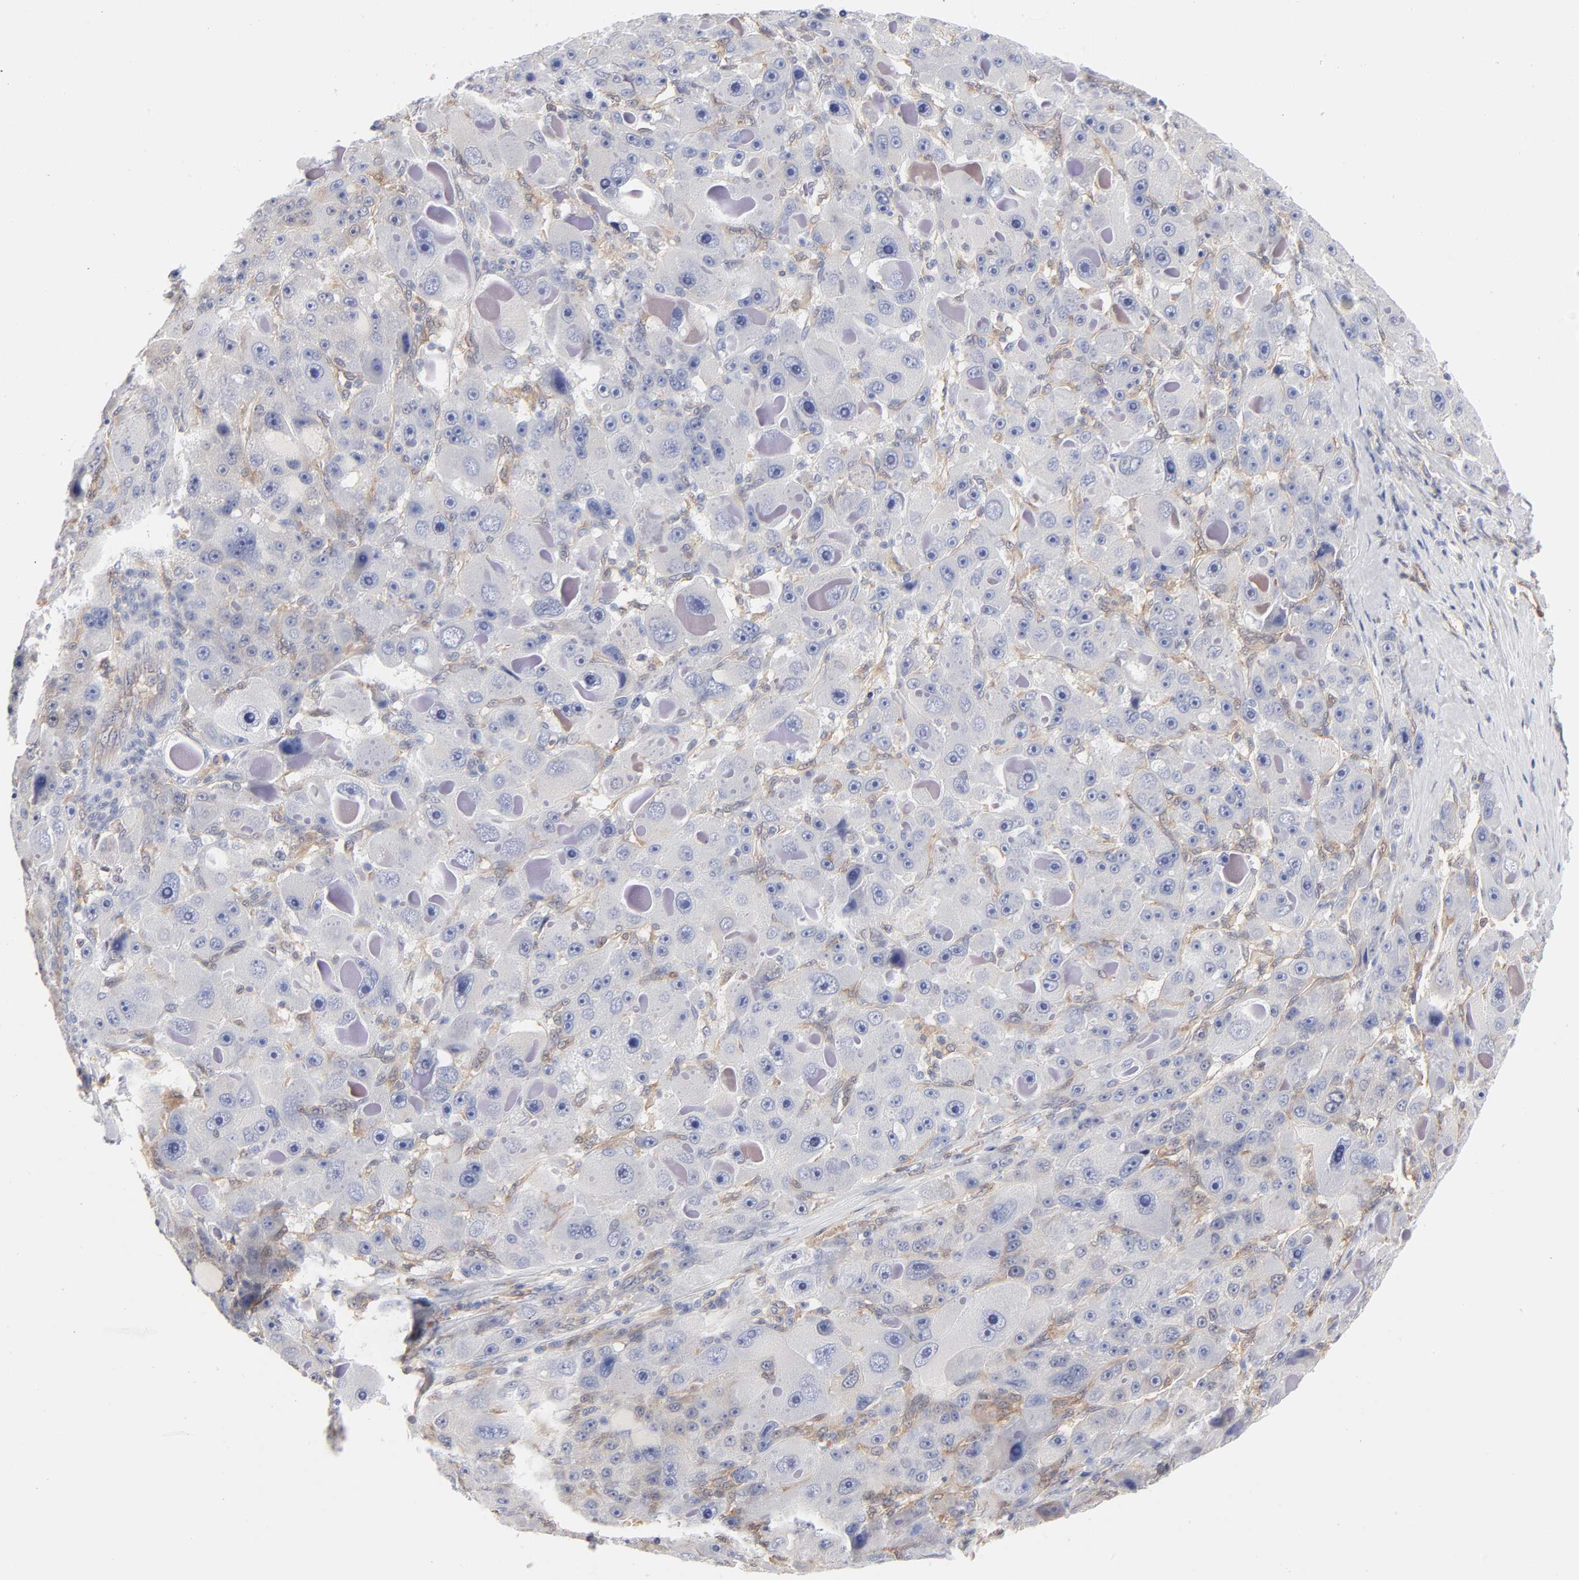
{"staining": {"intensity": "negative", "quantity": "none", "location": "none"}, "tissue": "liver cancer", "cell_type": "Tumor cells", "image_type": "cancer", "snomed": [{"axis": "morphology", "description": "Carcinoma, Hepatocellular, NOS"}, {"axis": "topography", "description": "Liver"}], "caption": "The micrograph shows no significant expression in tumor cells of liver hepatocellular carcinoma.", "gene": "ARRB1", "patient": {"sex": "male", "age": 76}}